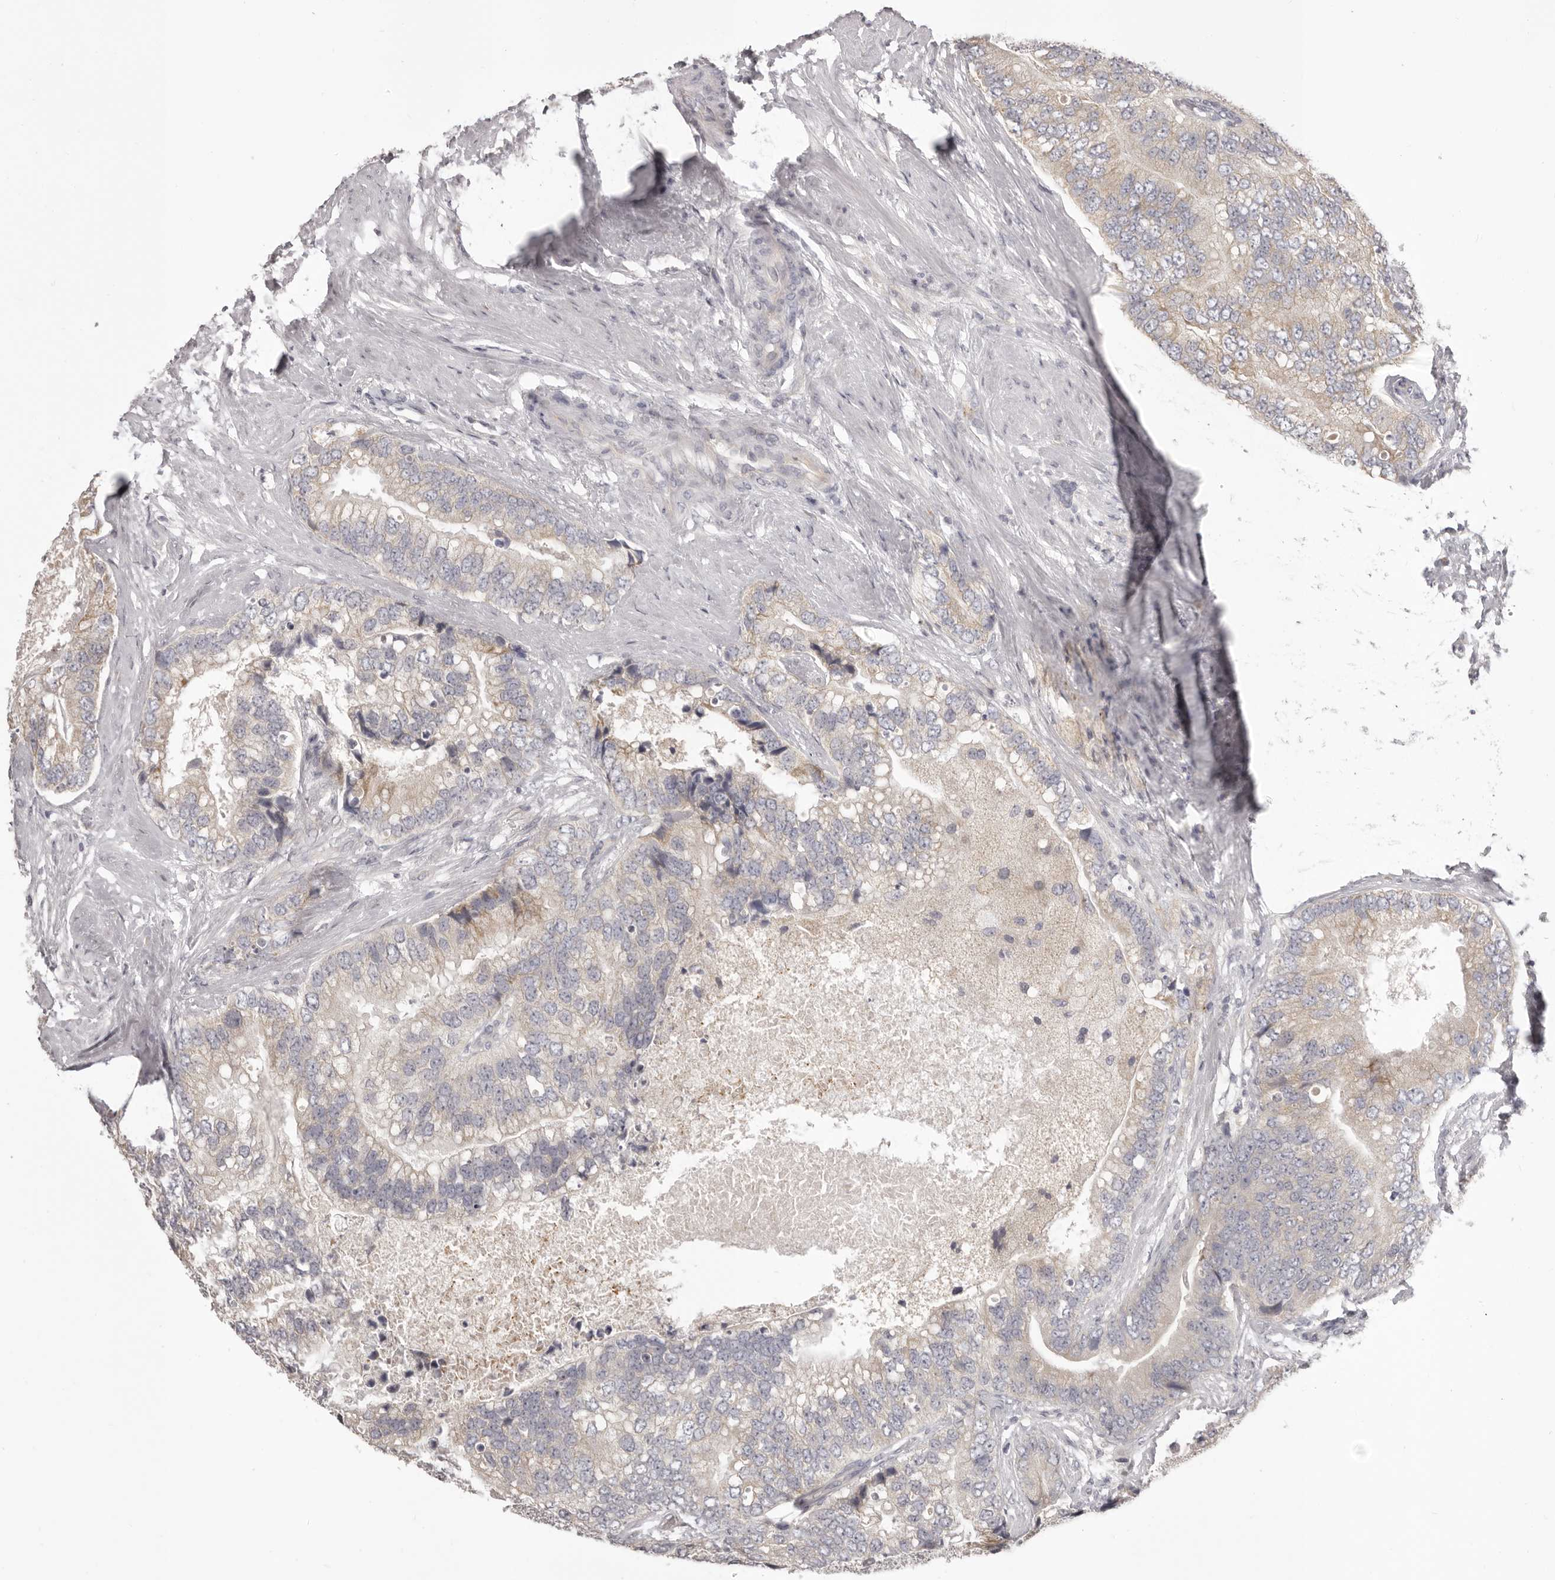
{"staining": {"intensity": "weak", "quantity": "25%-75%", "location": "cytoplasmic/membranous"}, "tissue": "prostate cancer", "cell_type": "Tumor cells", "image_type": "cancer", "snomed": [{"axis": "morphology", "description": "Adenocarcinoma, High grade"}, {"axis": "topography", "description": "Prostate"}], "caption": "A brown stain labels weak cytoplasmic/membranous staining of a protein in prostate cancer (adenocarcinoma (high-grade)) tumor cells.", "gene": "OTUD3", "patient": {"sex": "male", "age": 70}}